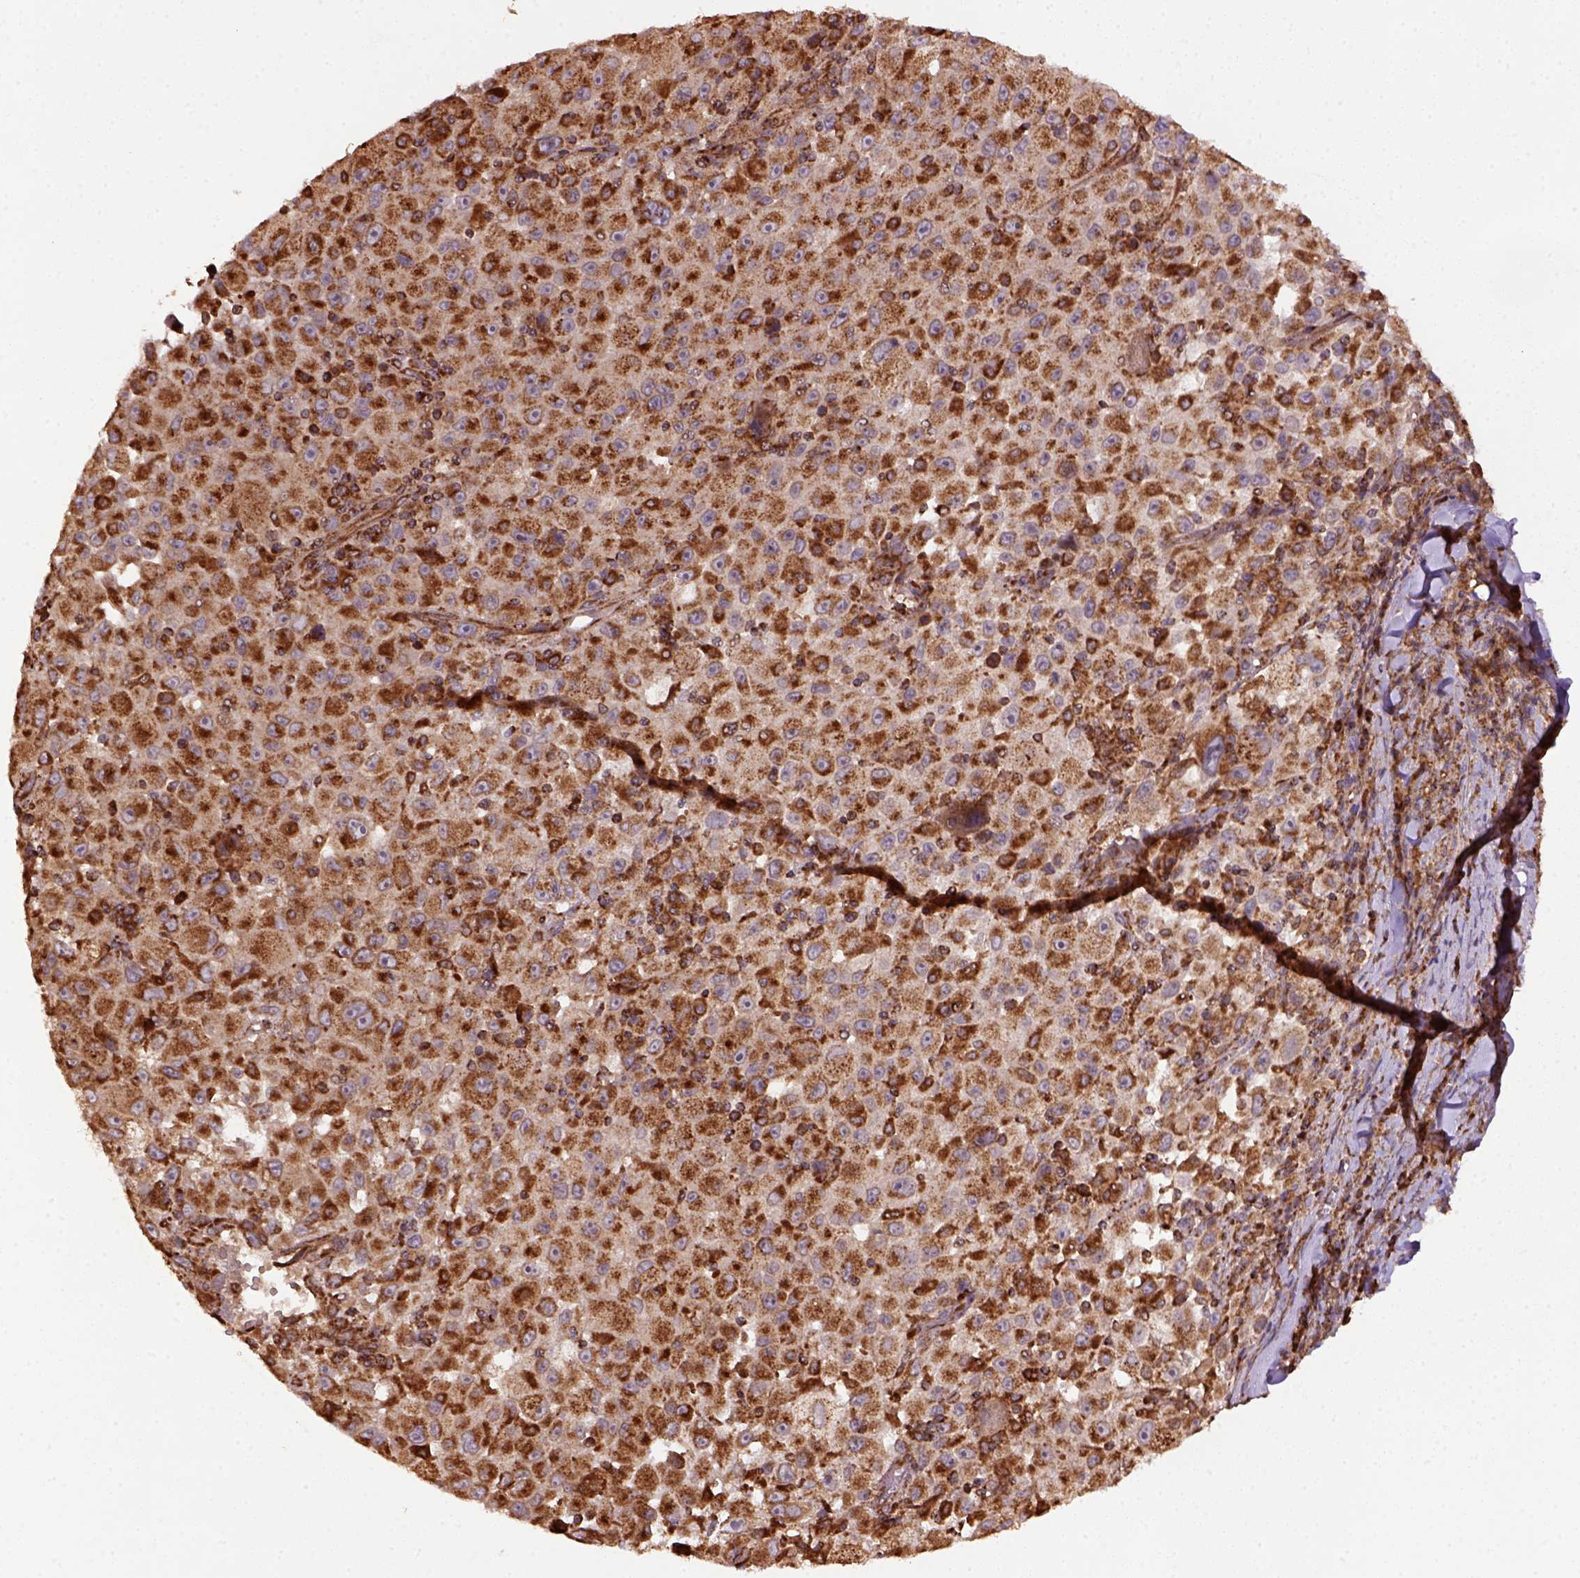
{"staining": {"intensity": "strong", "quantity": ">75%", "location": "cytoplasmic/membranous"}, "tissue": "melanoma", "cell_type": "Tumor cells", "image_type": "cancer", "snomed": [{"axis": "morphology", "description": "Malignant melanoma, Metastatic site"}, {"axis": "topography", "description": "Soft tissue"}], "caption": "About >75% of tumor cells in human malignant melanoma (metastatic site) demonstrate strong cytoplasmic/membranous protein positivity as visualized by brown immunohistochemical staining.", "gene": "MAPK8IP3", "patient": {"sex": "male", "age": 50}}